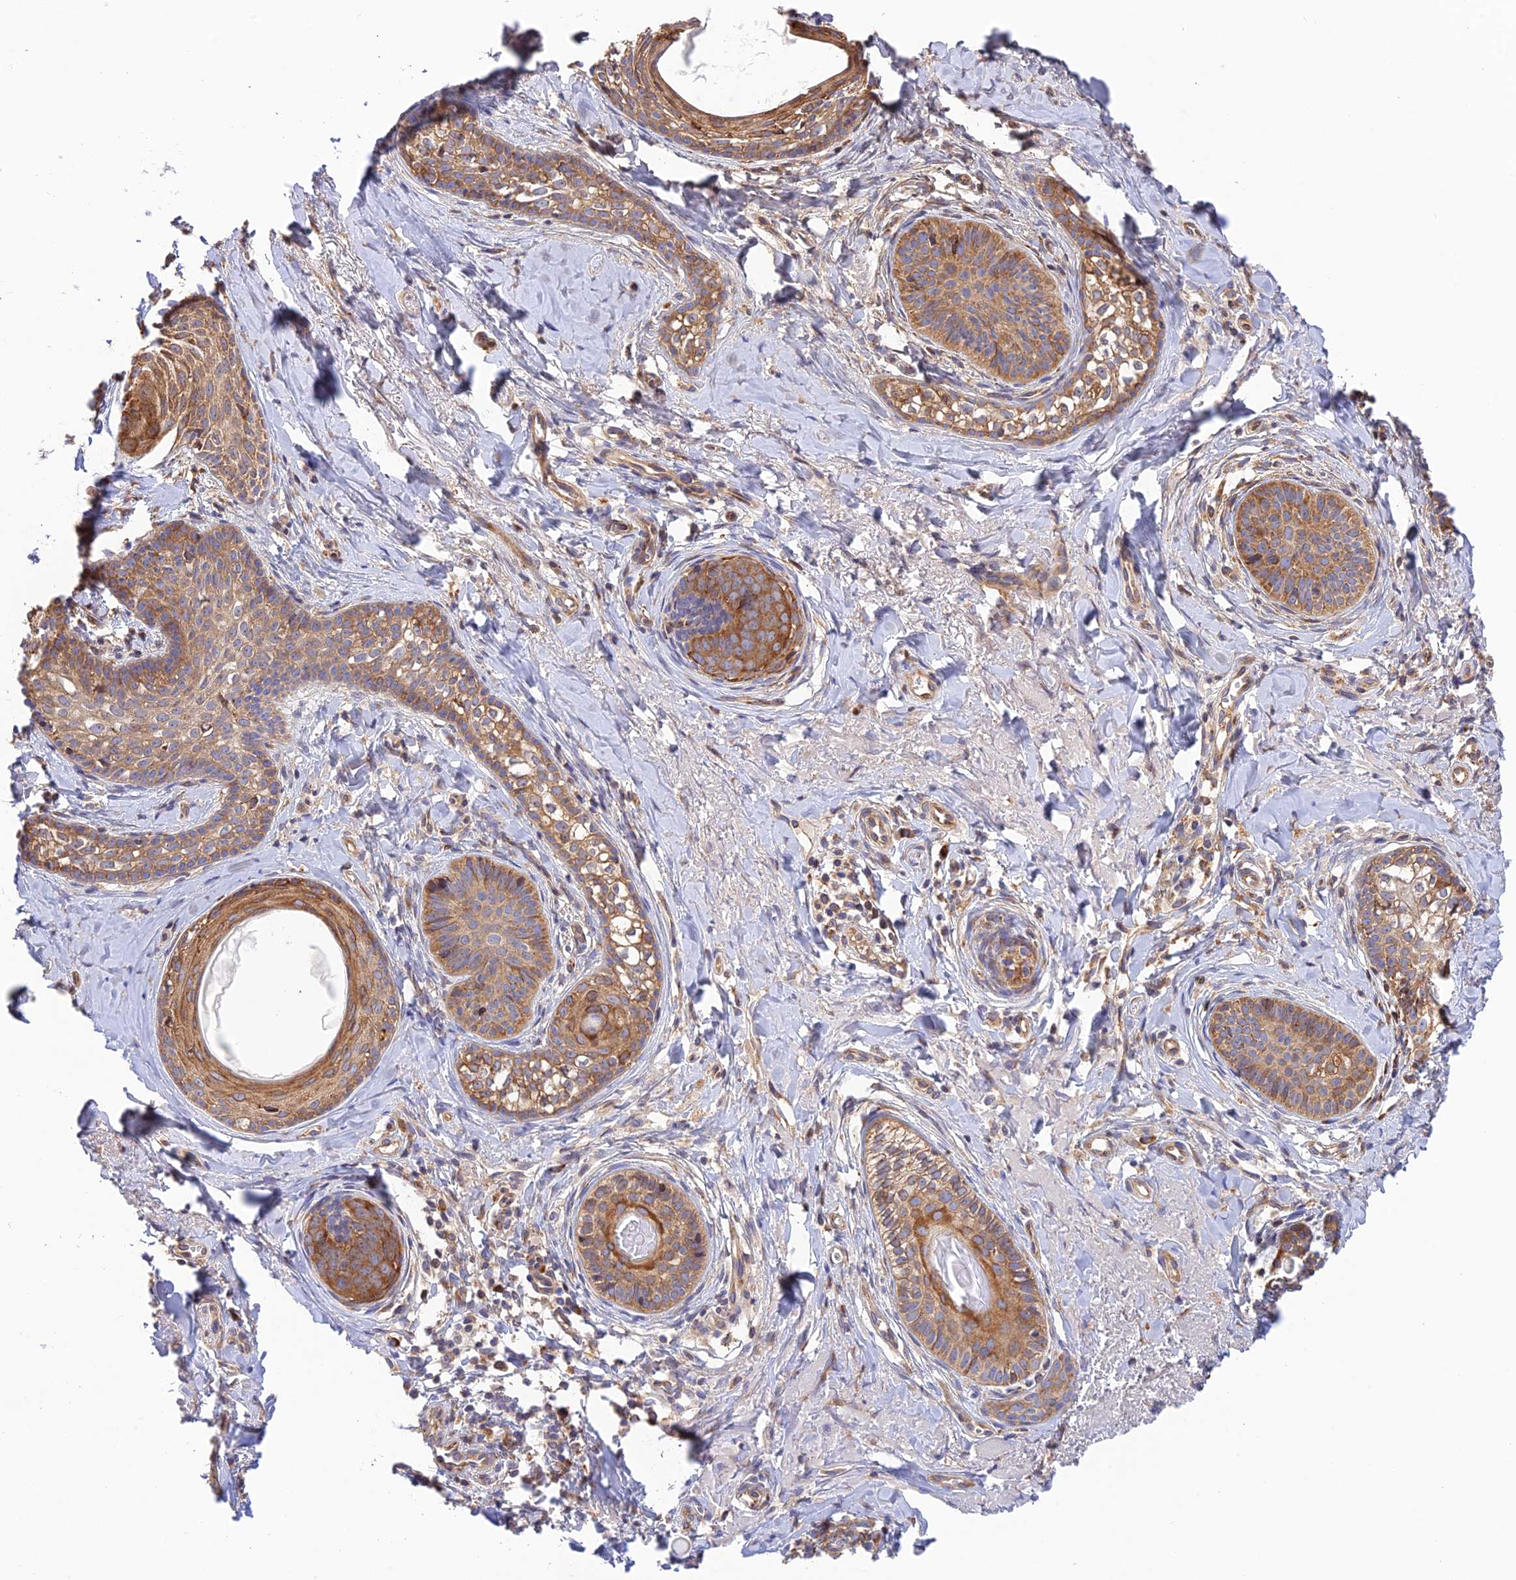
{"staining": {"intensity": "moderate", "quantity": "25%-75%", "location": "cytoplasmic/membranous"}, "tissue": "skin cancer", "cell_type": "Tumor cells", "image_type": "cancer", "snomed": [{"axis": "morphology", "description": "Basal cell carcinoma"}, {"axis": "topography", "description": "Skin"}], "caption": "There is medium levels of moderate cytoplasmic/membranous staining in tumor cells of skin cancer, as demonstrated by immunohistochemical staining (brown color).", "gene": "RPL5", "patient": {"sex": "female", "age": 76}}